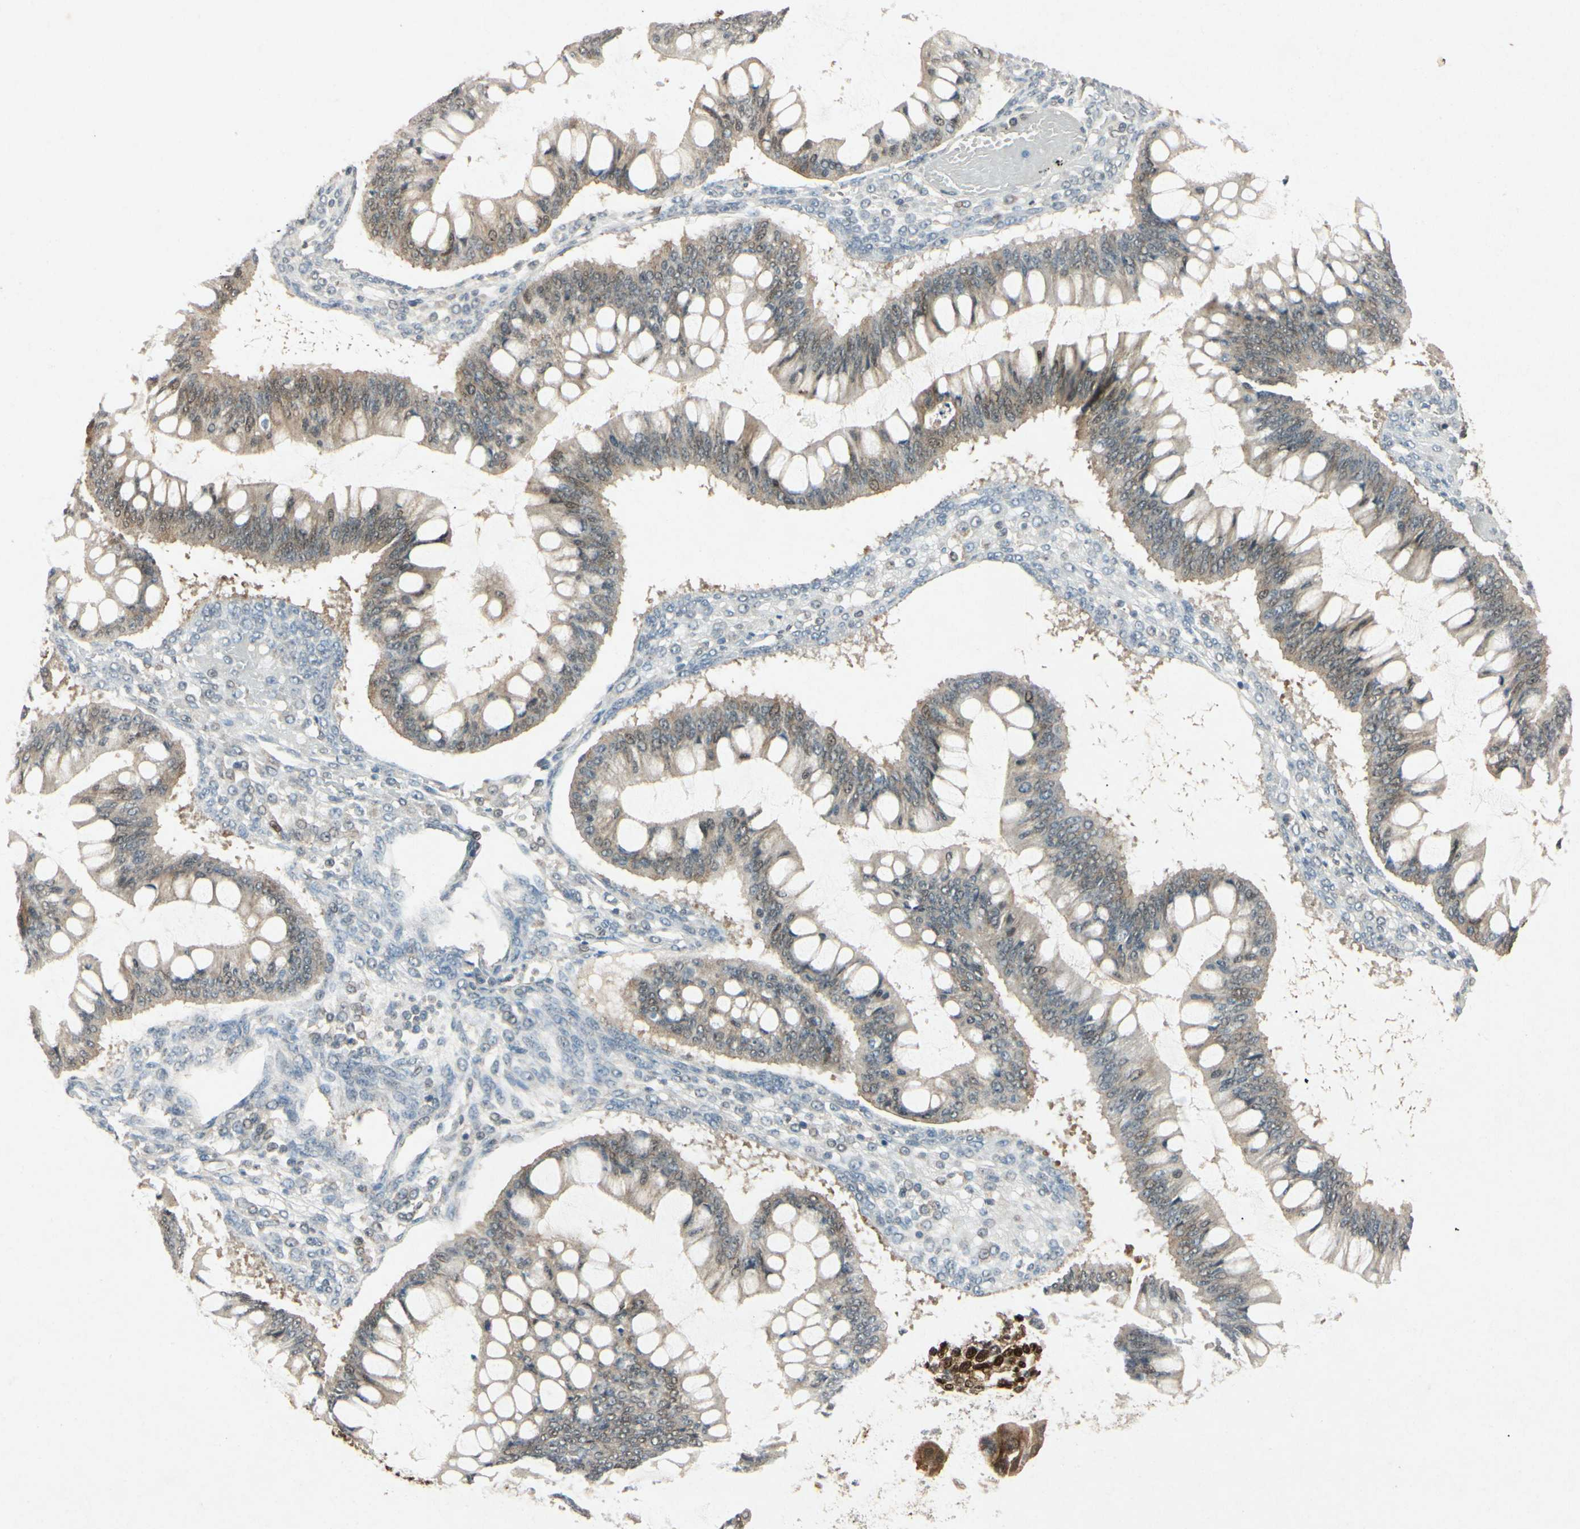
{"staining": {"intensity": "weak", "quantity": ">75%", "location": "cytoplasmic/membranous"}, "tissue": "ovarian cancer", "cell_type": "Tumor cells", "image_type": "cancer", "snomed": [{"axis": "morphology", "description": "Cystadenocarcinoma, mucinous, NOS"}, {"axis": "topography", "description": "Ovary"}], "caption": "Immunohistochemical staining of human ovarian cancer (mucinous cystadenocarcinoma) reveals weak cytoplasmic/membranous protein expression in about >75% of tumor cells.", "gene": "HSPA1B", "patient": {"sex": "female", "age": 73}}